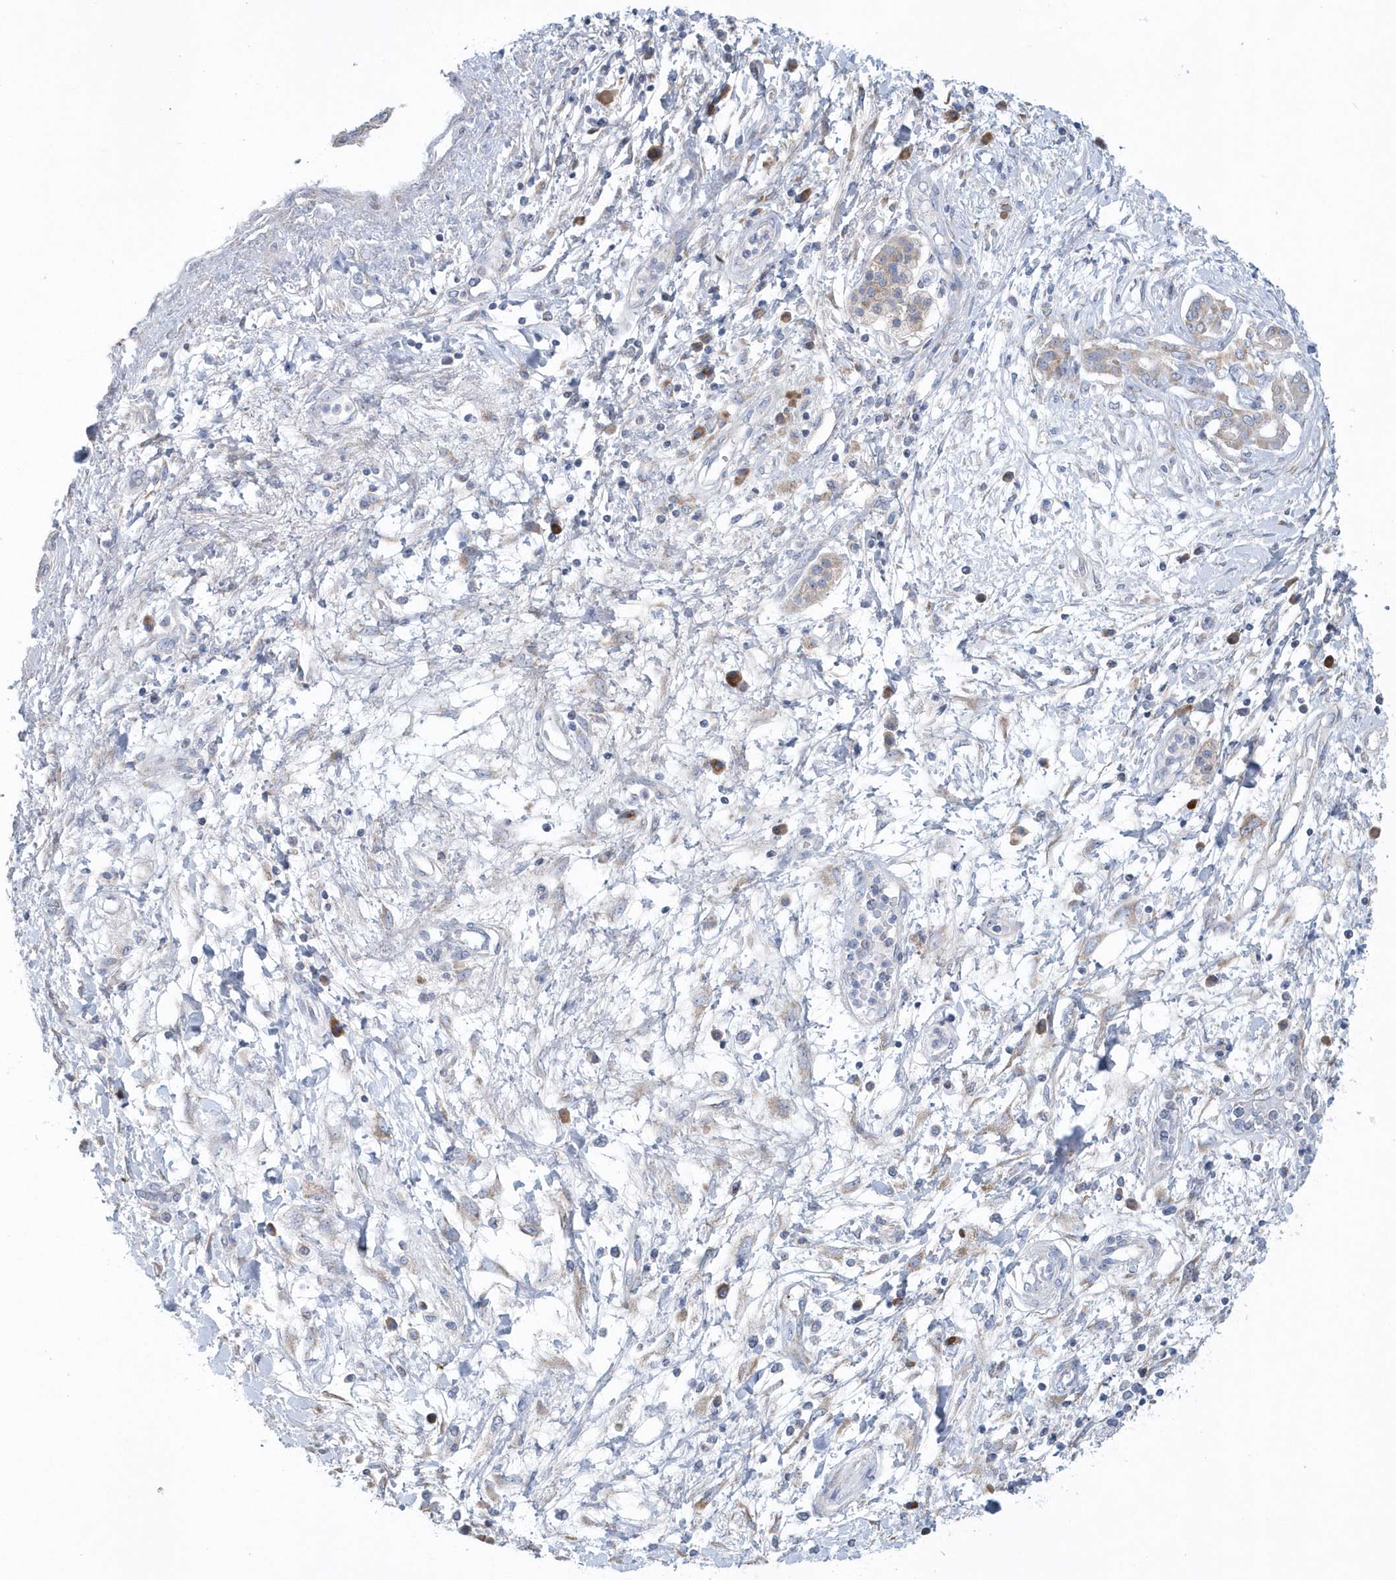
{"staining": {"intensity": "weak", "quantity": "<25%", "location": "cytoplasmic/membranous"}, "tissue": "pancreatic cancer", "cell_type": "Tumor cells", "image_type": "cancer", "snomed": [{"axis": "morphology", "description": "Adenocarcinoma, NOS"}, {"axis": "topography", "description": "Pancreas"}], "caption": "An immunohistochemistry image of adenocarcinoma (pancreatic) is shown. There is no staining in tumor cells of adenocarcinoma (pancreatic).", "gene": "SPATA18", "patient": {"sex": "female", "age": 56}}